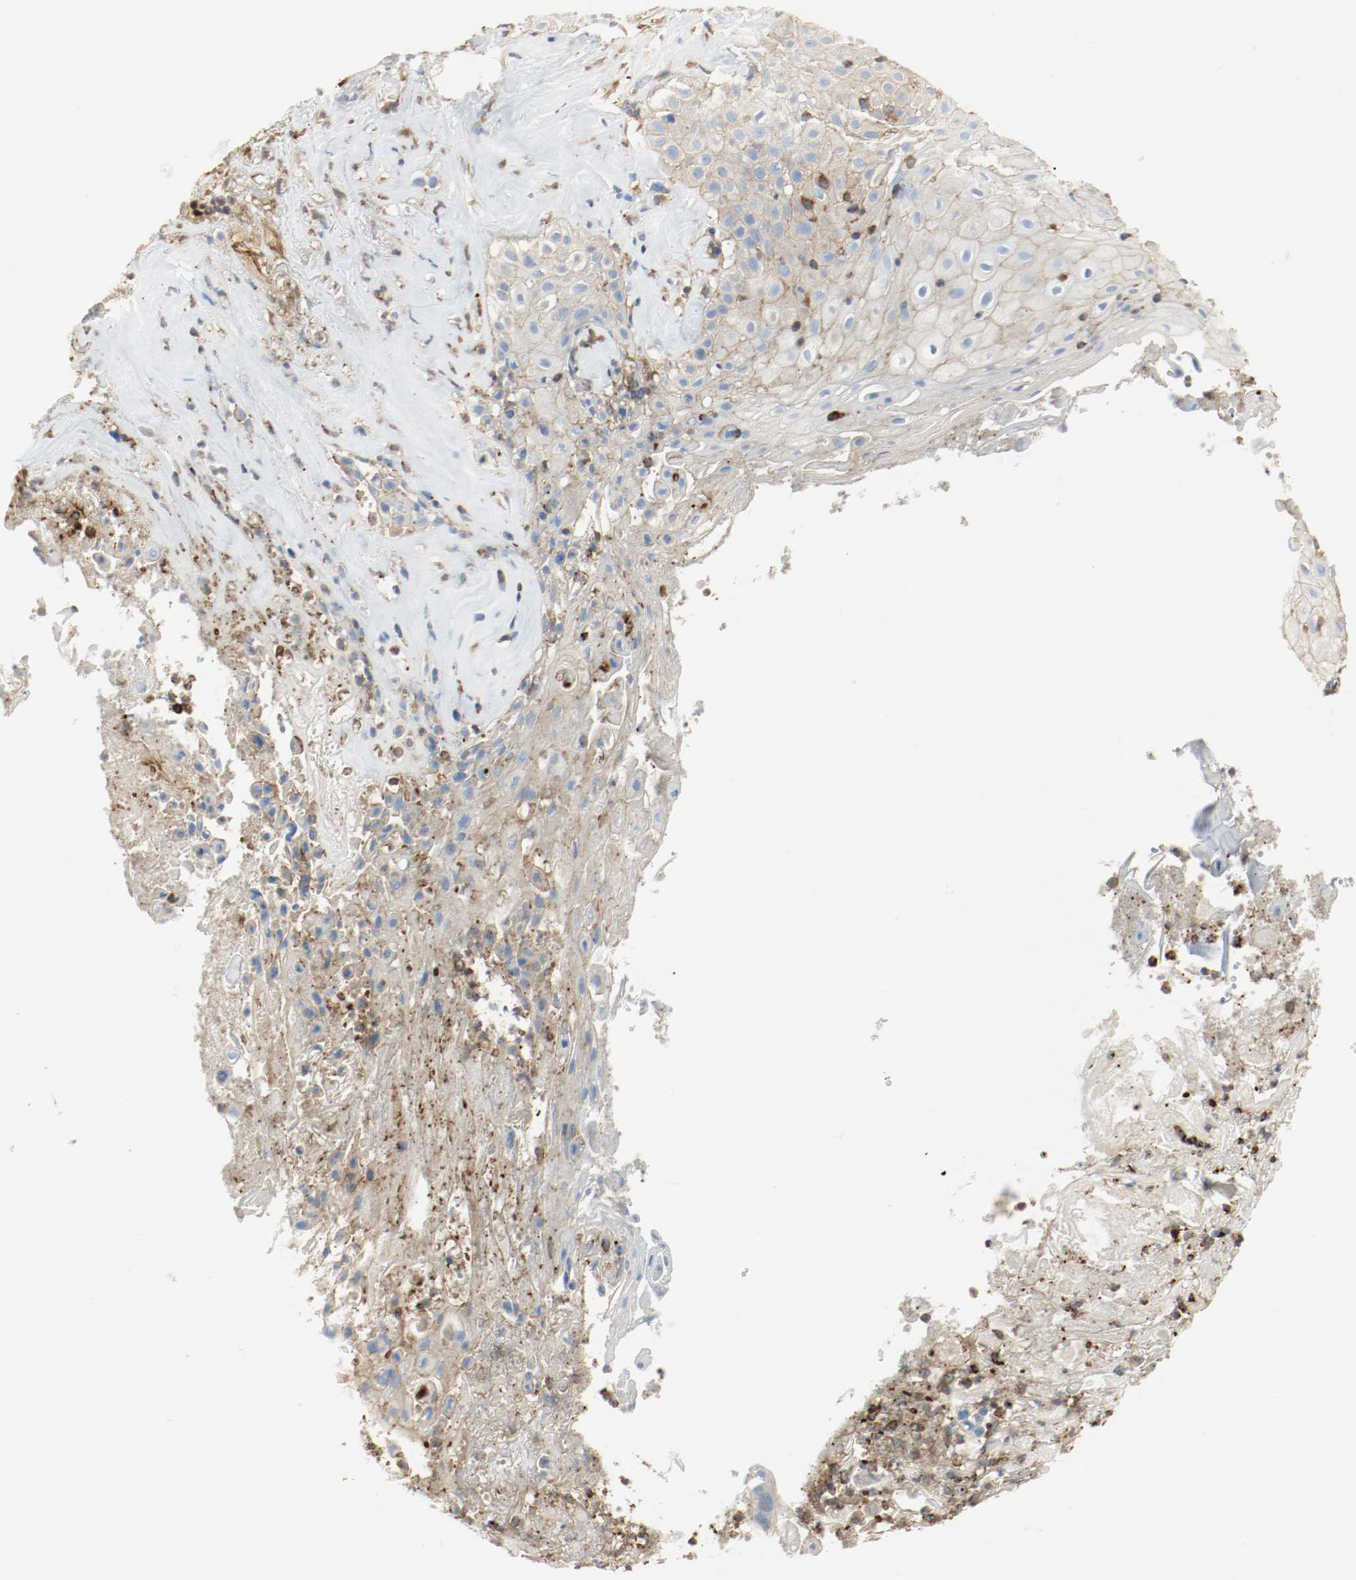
{"staining": {"intensity": "weak", "quantity": "25%-75%", "location": "cytoplasmic/membranous"}, "tissue": "skin cancer", "cell_type": "Tumor cells", "image_type": "cancer", "snomed": [{"axis": "morphology", "description": "Squamous cell carcinoma, NOS"}, {"axis": "topography", "description": "Skin"}], "caption": "Skin cancer tissue shows weak cytoplasmic/membranous expression in approximately 25%-75% of tumor cells", "gene": "ARPC1B", "patient": {"sex": "male", "age": 65}}